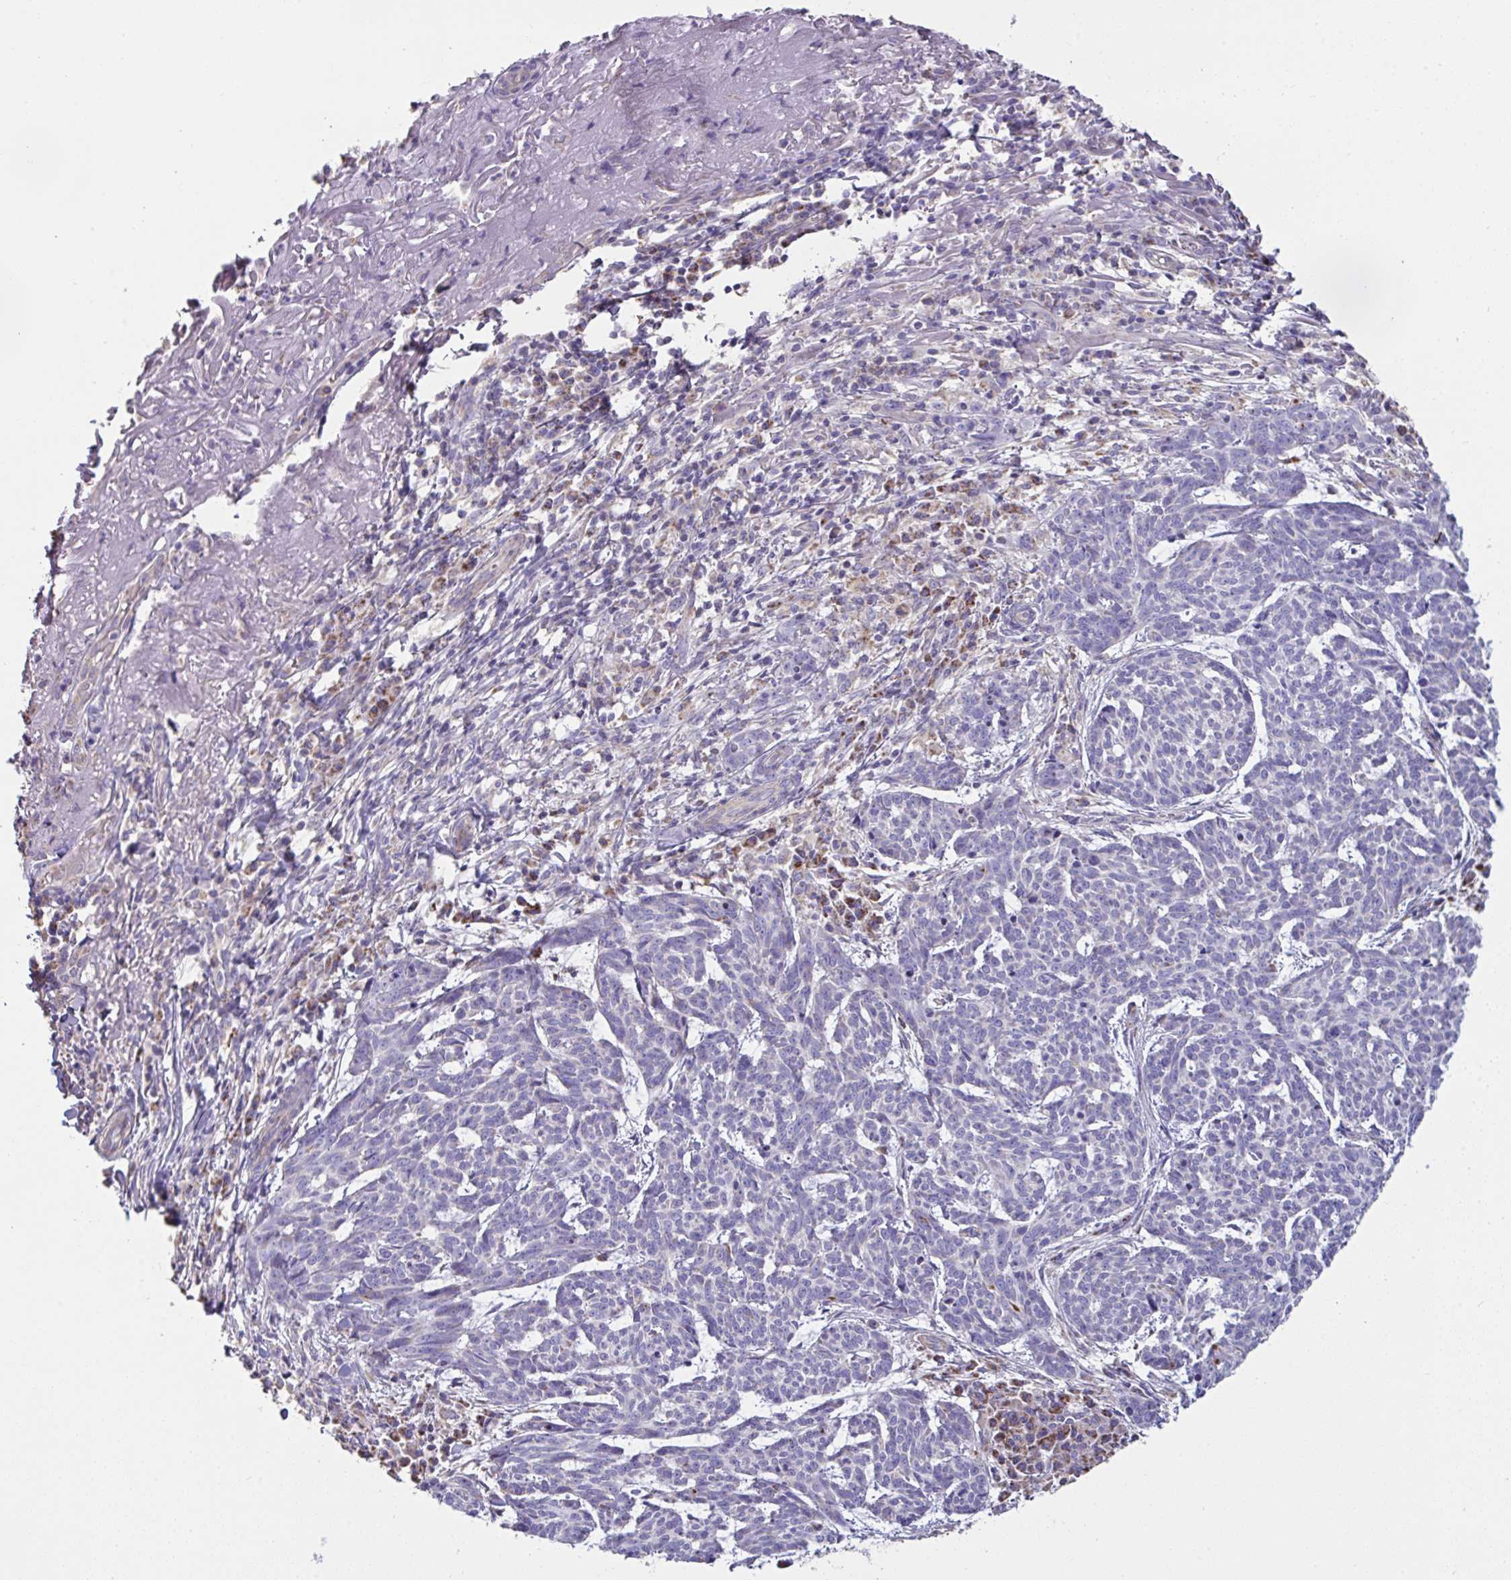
{"staining": {"intensity": "negative", "quantity": "none", "location": "none"}, "tissue": "skin cancer", "cell_type": "Tumor cells", "image_type": "cancer", "snomed": [{"axis": "morphology", "description": "Basal cell carcinoma"}, {"axis": "topography", "description": "Skin"}], "caption": "An immunohistochemistry histopathology image of skin cancer (basal cell carcinoma) is shown. There is no staining in tumor cells of skin cancer (basal cell carcinoma).", "gene": "DOK7", "patient": {"sex": "female", "age": 93}}